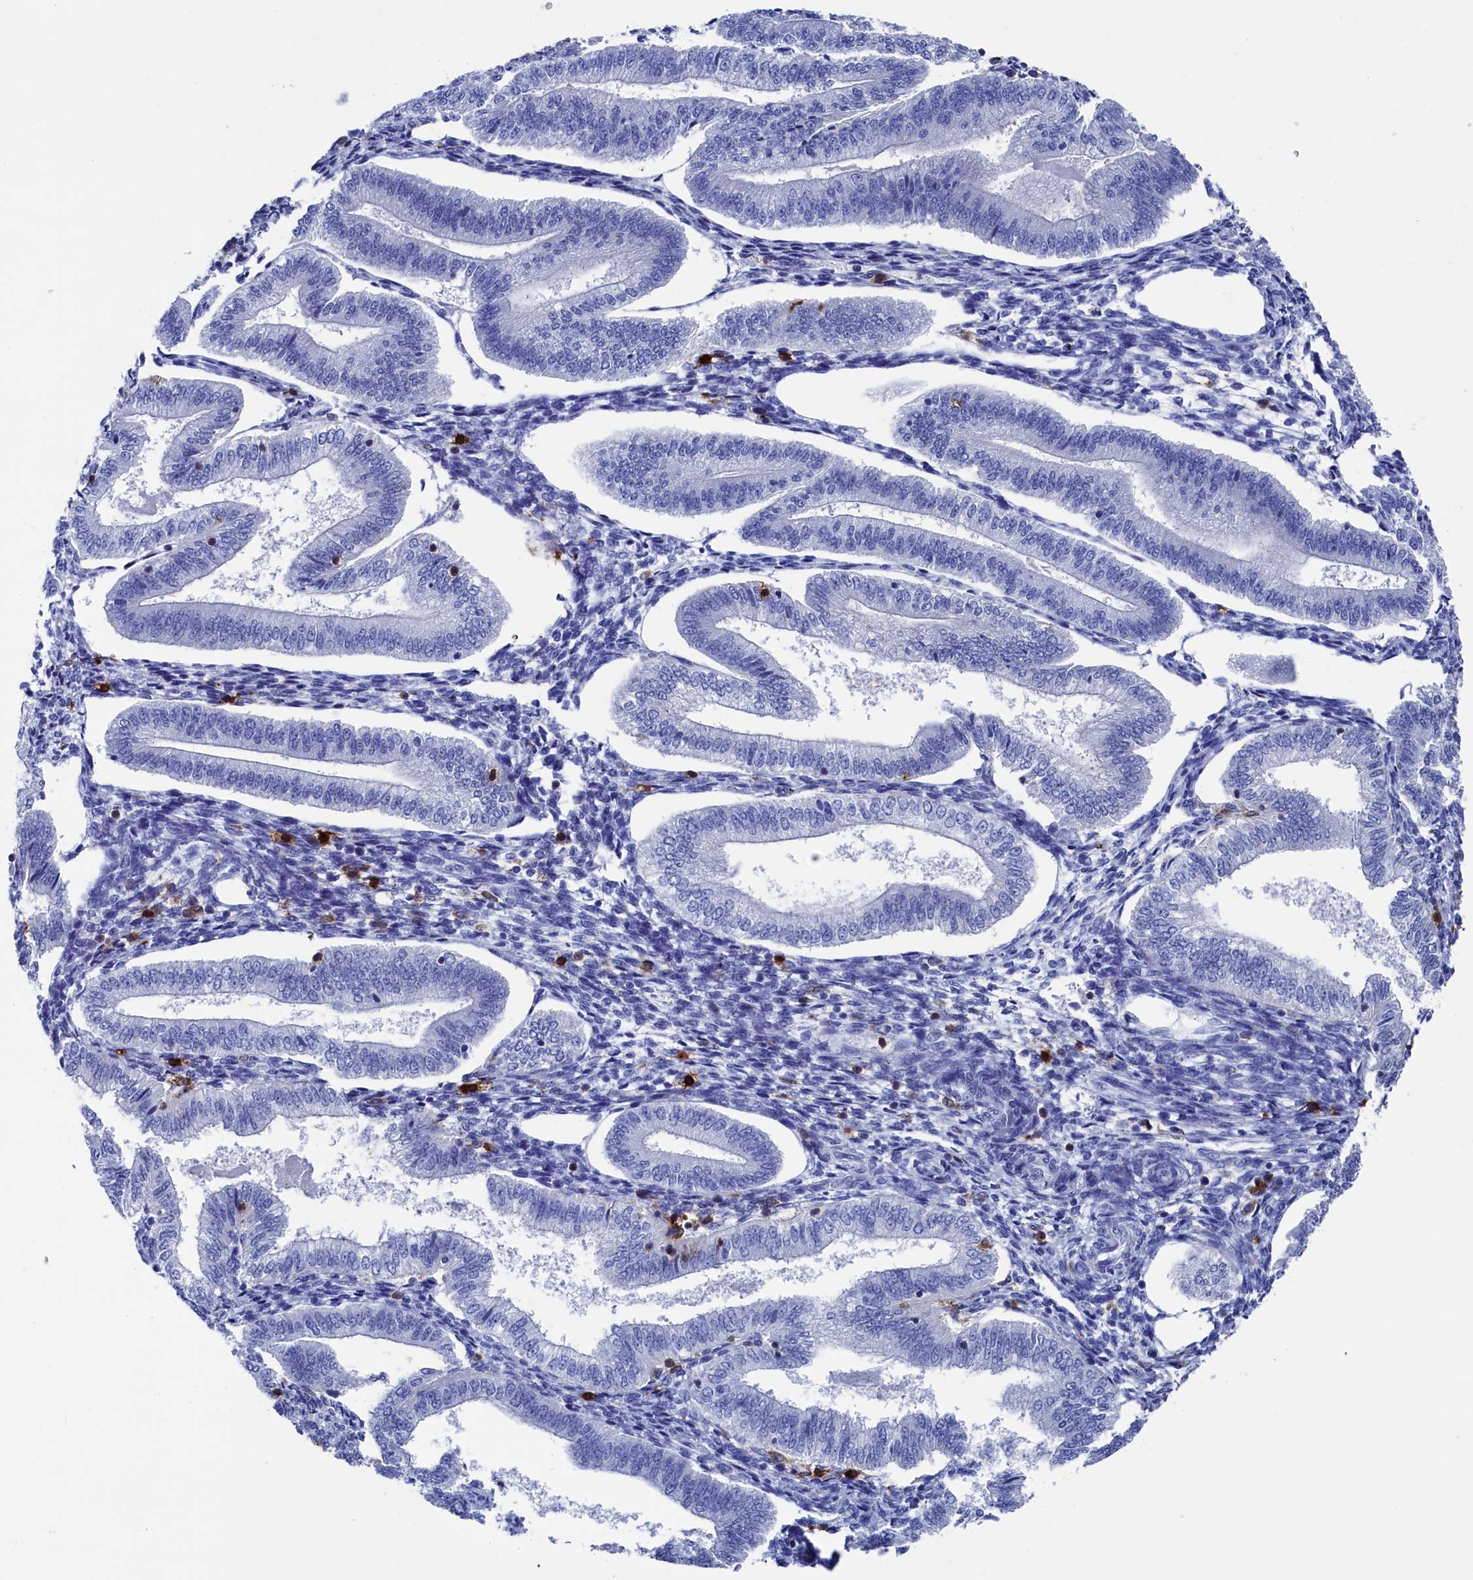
{"staining": {"intensity": "negative", "quantity": "none", "location": "none"}, "tissue": "endometrium", "cell_type": "Cells in endometrial stroma", "image_type": "normal", "snomed": [{"axis": "morphology", "description": "Normal tissue, NOS"}, {"axis": "topography", "description": "Endometrium"}], "caption": "This is an immunohistochemistry histopathology image of normal human endometrium. There is no staining in cells in endometrial stroma.", "gene": "TYROBP", "patient": {"sex": "female", "age": 34}}